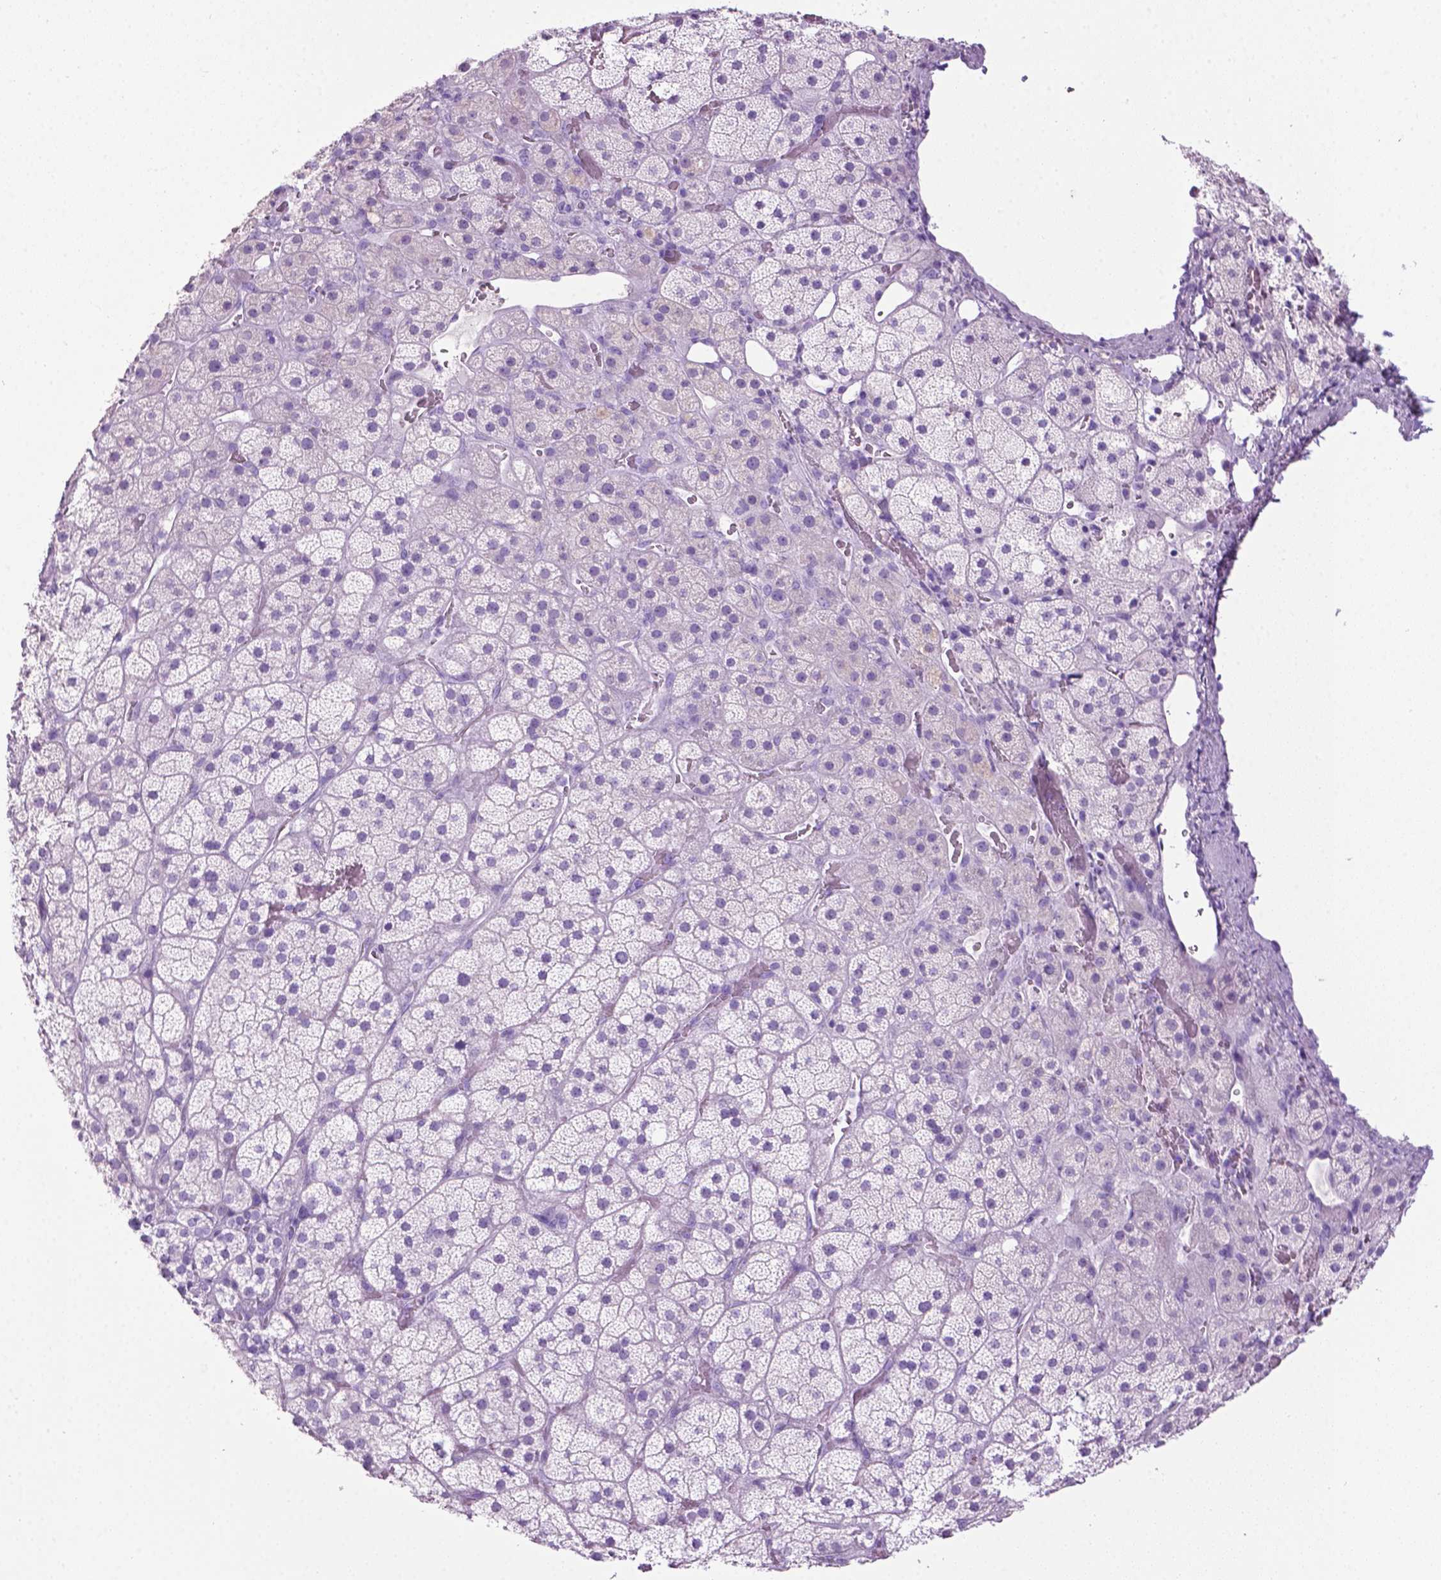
{"staining": {"intensity": "negative", "quantity": "none", "location": "none"}, "tissue": "adrenal gland", "cell_type": "Glandular cells", "image_type": "normal", "snomed": [{"axis": "morphology", "description": "Normal tissue, NOS"}, {"axis": "topography", "description": "Adrenal gland"}], "caption": "Human adrenal gland stained for a protein using IHC shows no expression in glandular cells.", "gene": "LELP1", "patient": {"sex": "male", "age": 57}}